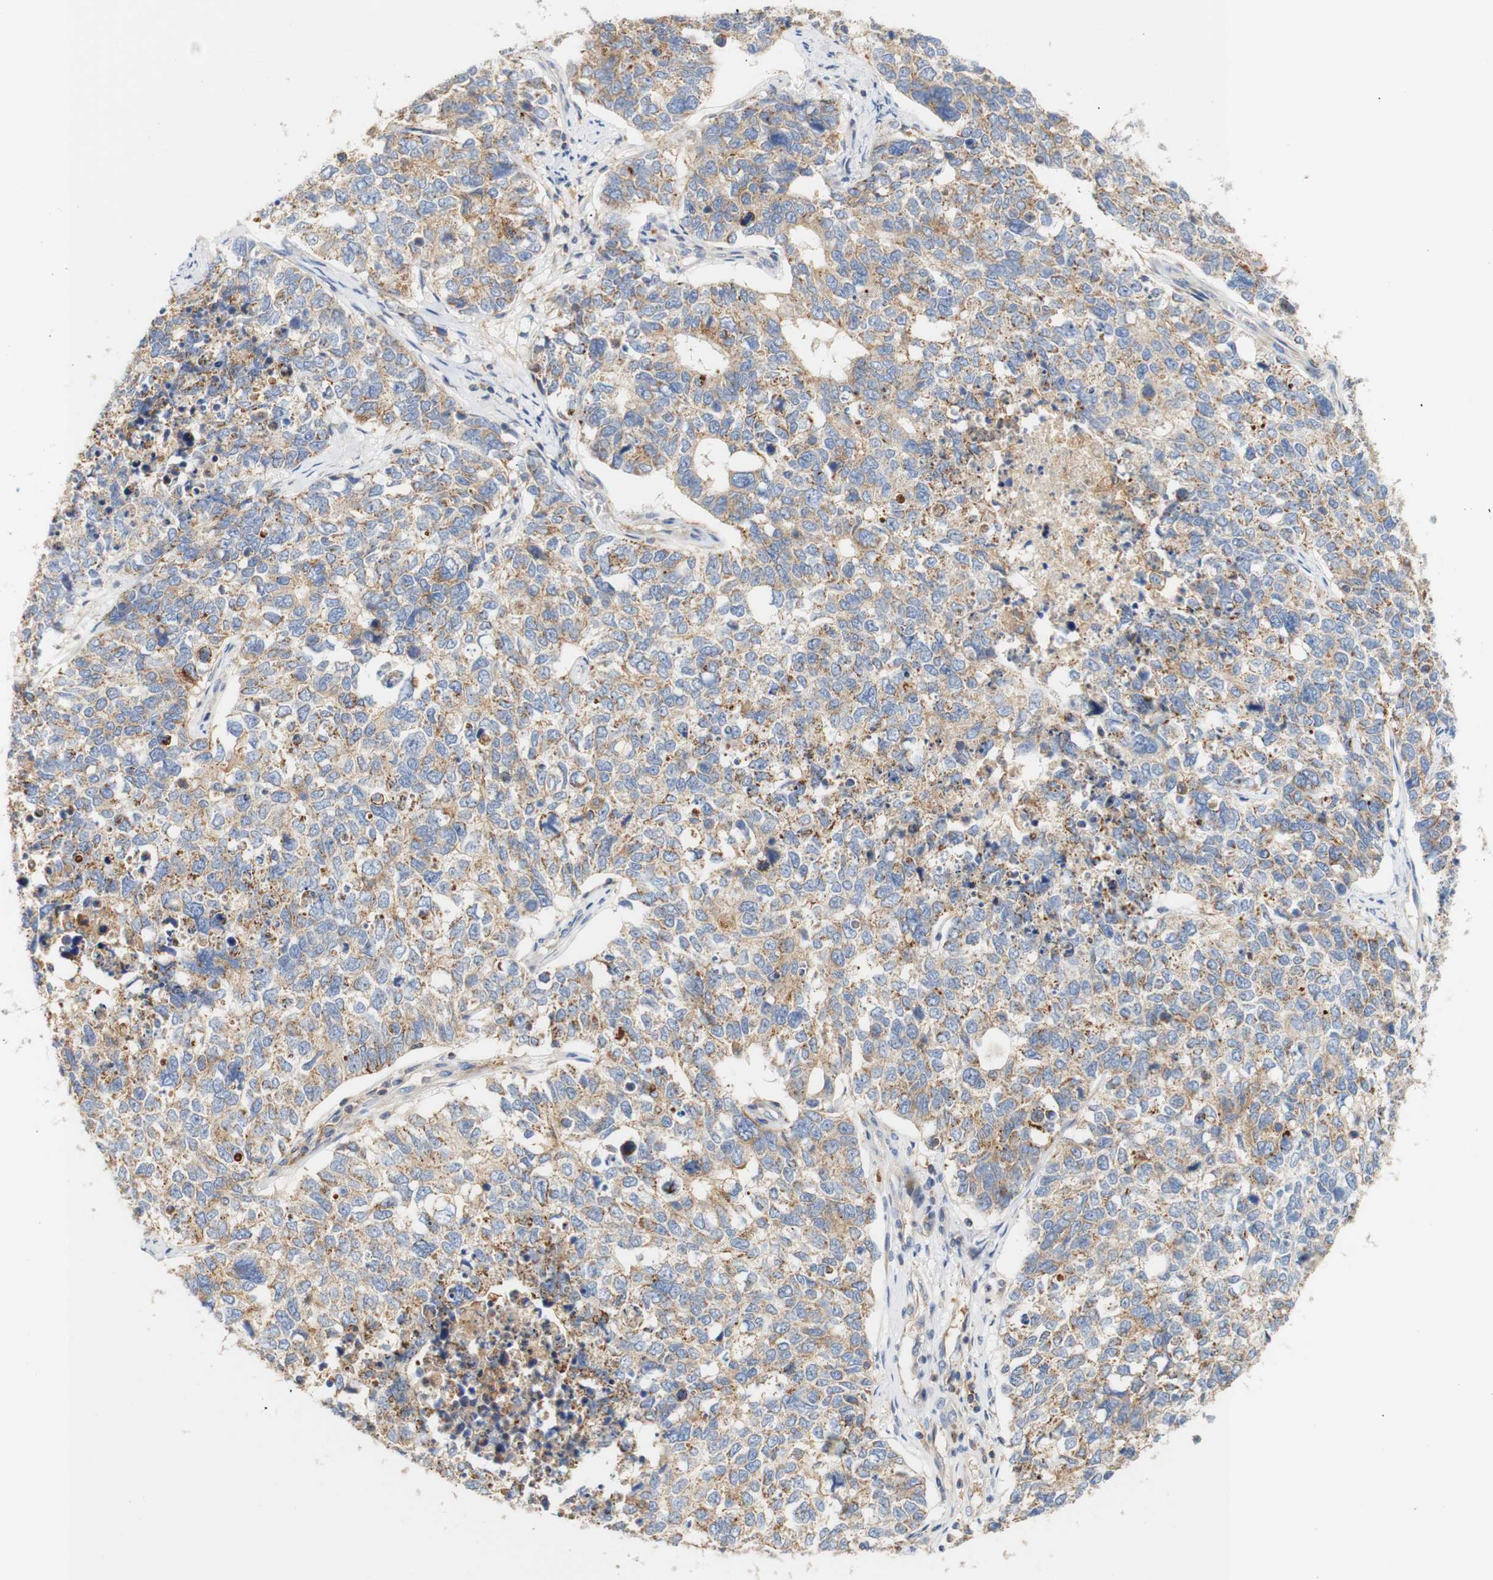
{"staining": {"intensity": "weak", "quantity": ">75%", "location": "cytoplasmic/membranous"}, "tissue": "cervical cancer", "cell_type": "Tumor cells", "image_type": "cancer", "snomed": [{"axis": "morphology", "description": "Squamous cell carcinoma, NOS"}, {"axis": "topography", "description": "Cervix"}], "caption": "There is low levels of weak cytoplasmic/membranous positivity in tumor cells of cervical cancer, as demonstrated by immunohistochemical staining (brown color).", "gene": "PCDH7", "patient": {"sex": "female", "age": 63}}